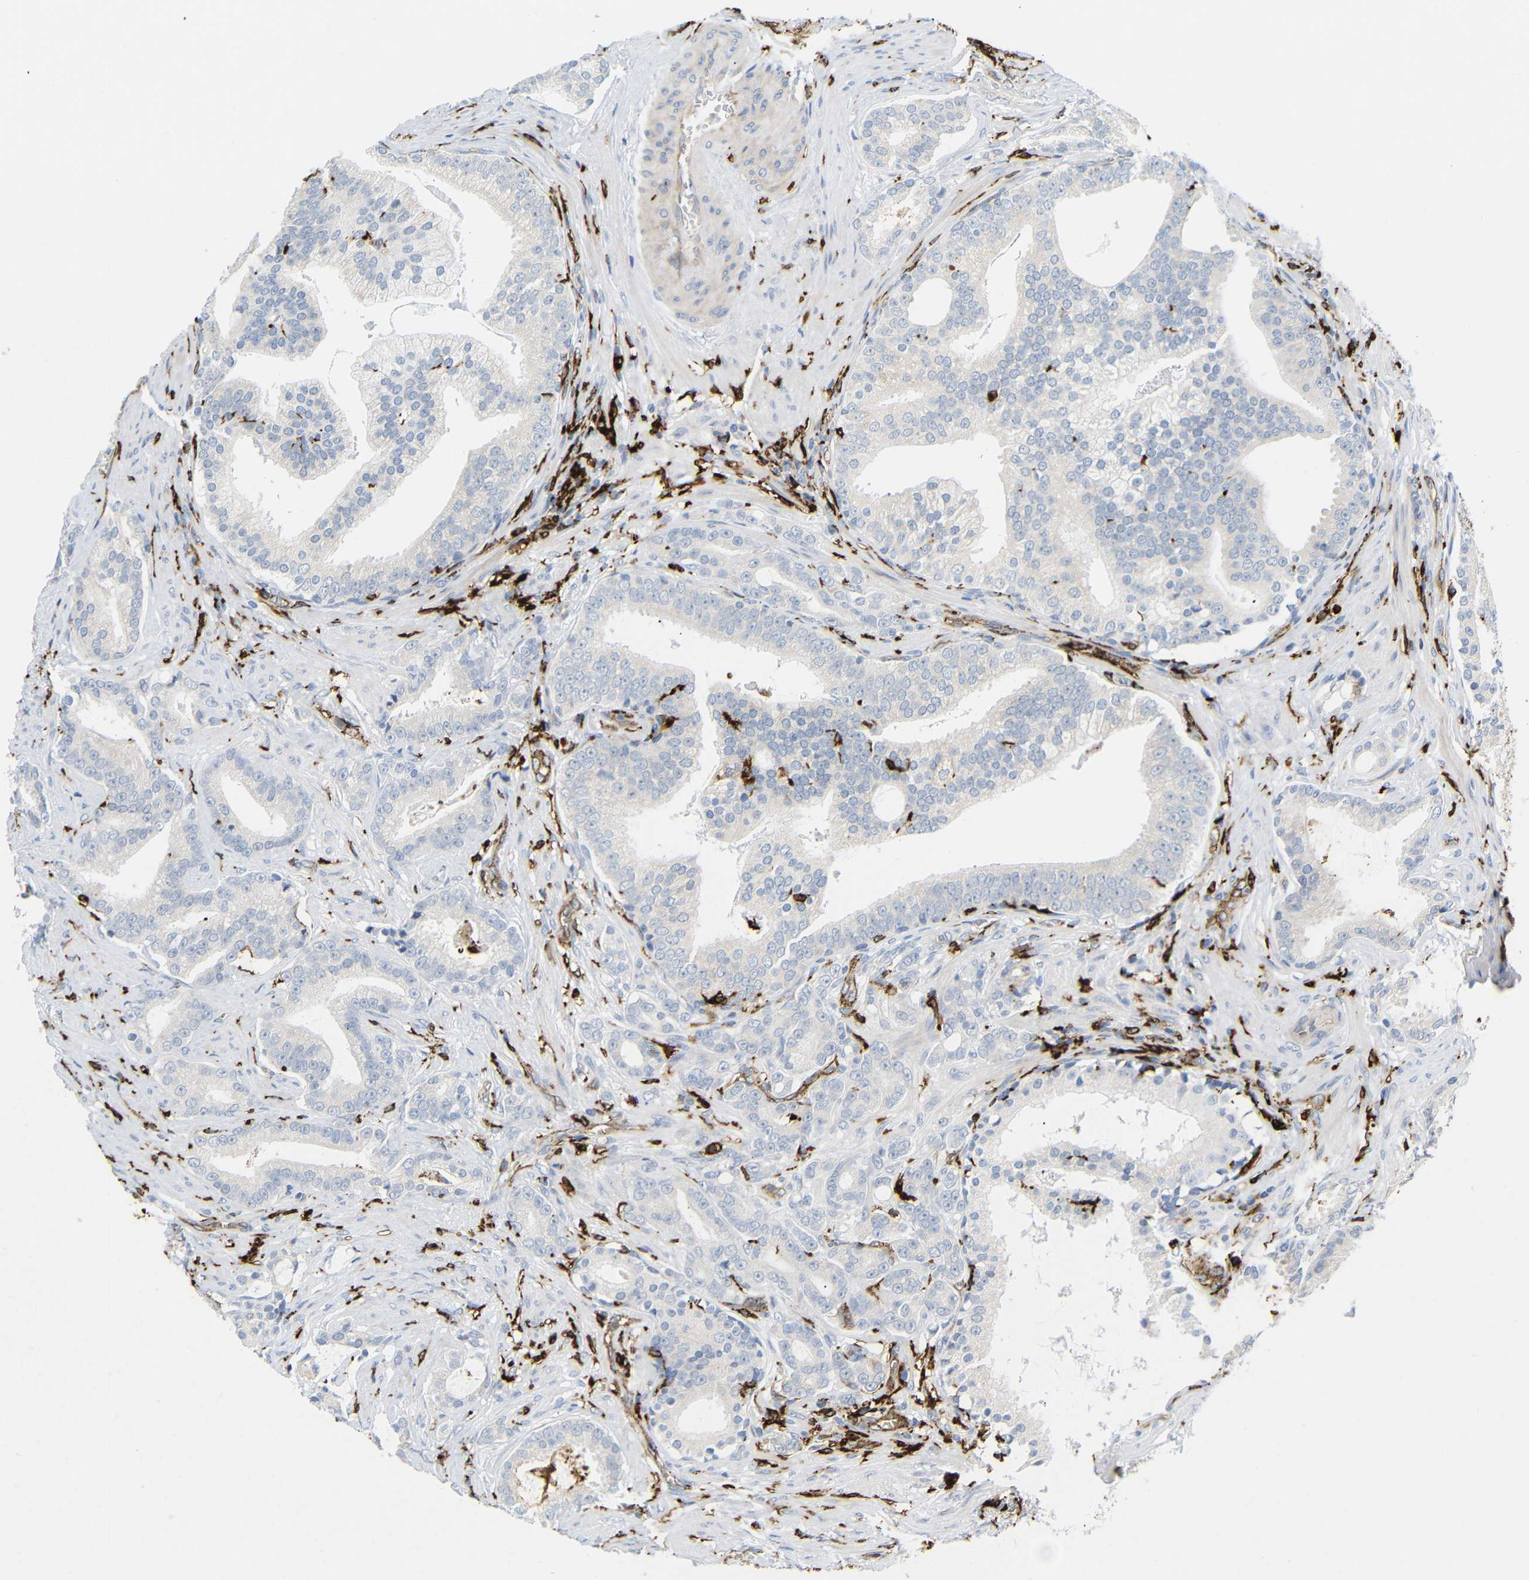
{"staining": {"intensity": "negative", "quantity": "none", "location": "none"}, "tissue": "prostate cancer", "cell_type": "Tumor cells", "image_type": "cancer", "snomed": [{"axis": "morphology", "description": "Adenocarcinoma, Low grade"}, {"axis": "topography", "description": "Prostate"}], "caption": "Prostate adenocarcinoma (low-grade) was stained to show a protein in brown. There is no significant staining in tumor cells.", "gene": "HLA-DQB1", "patient": {"sex": "male", "age": 58}}